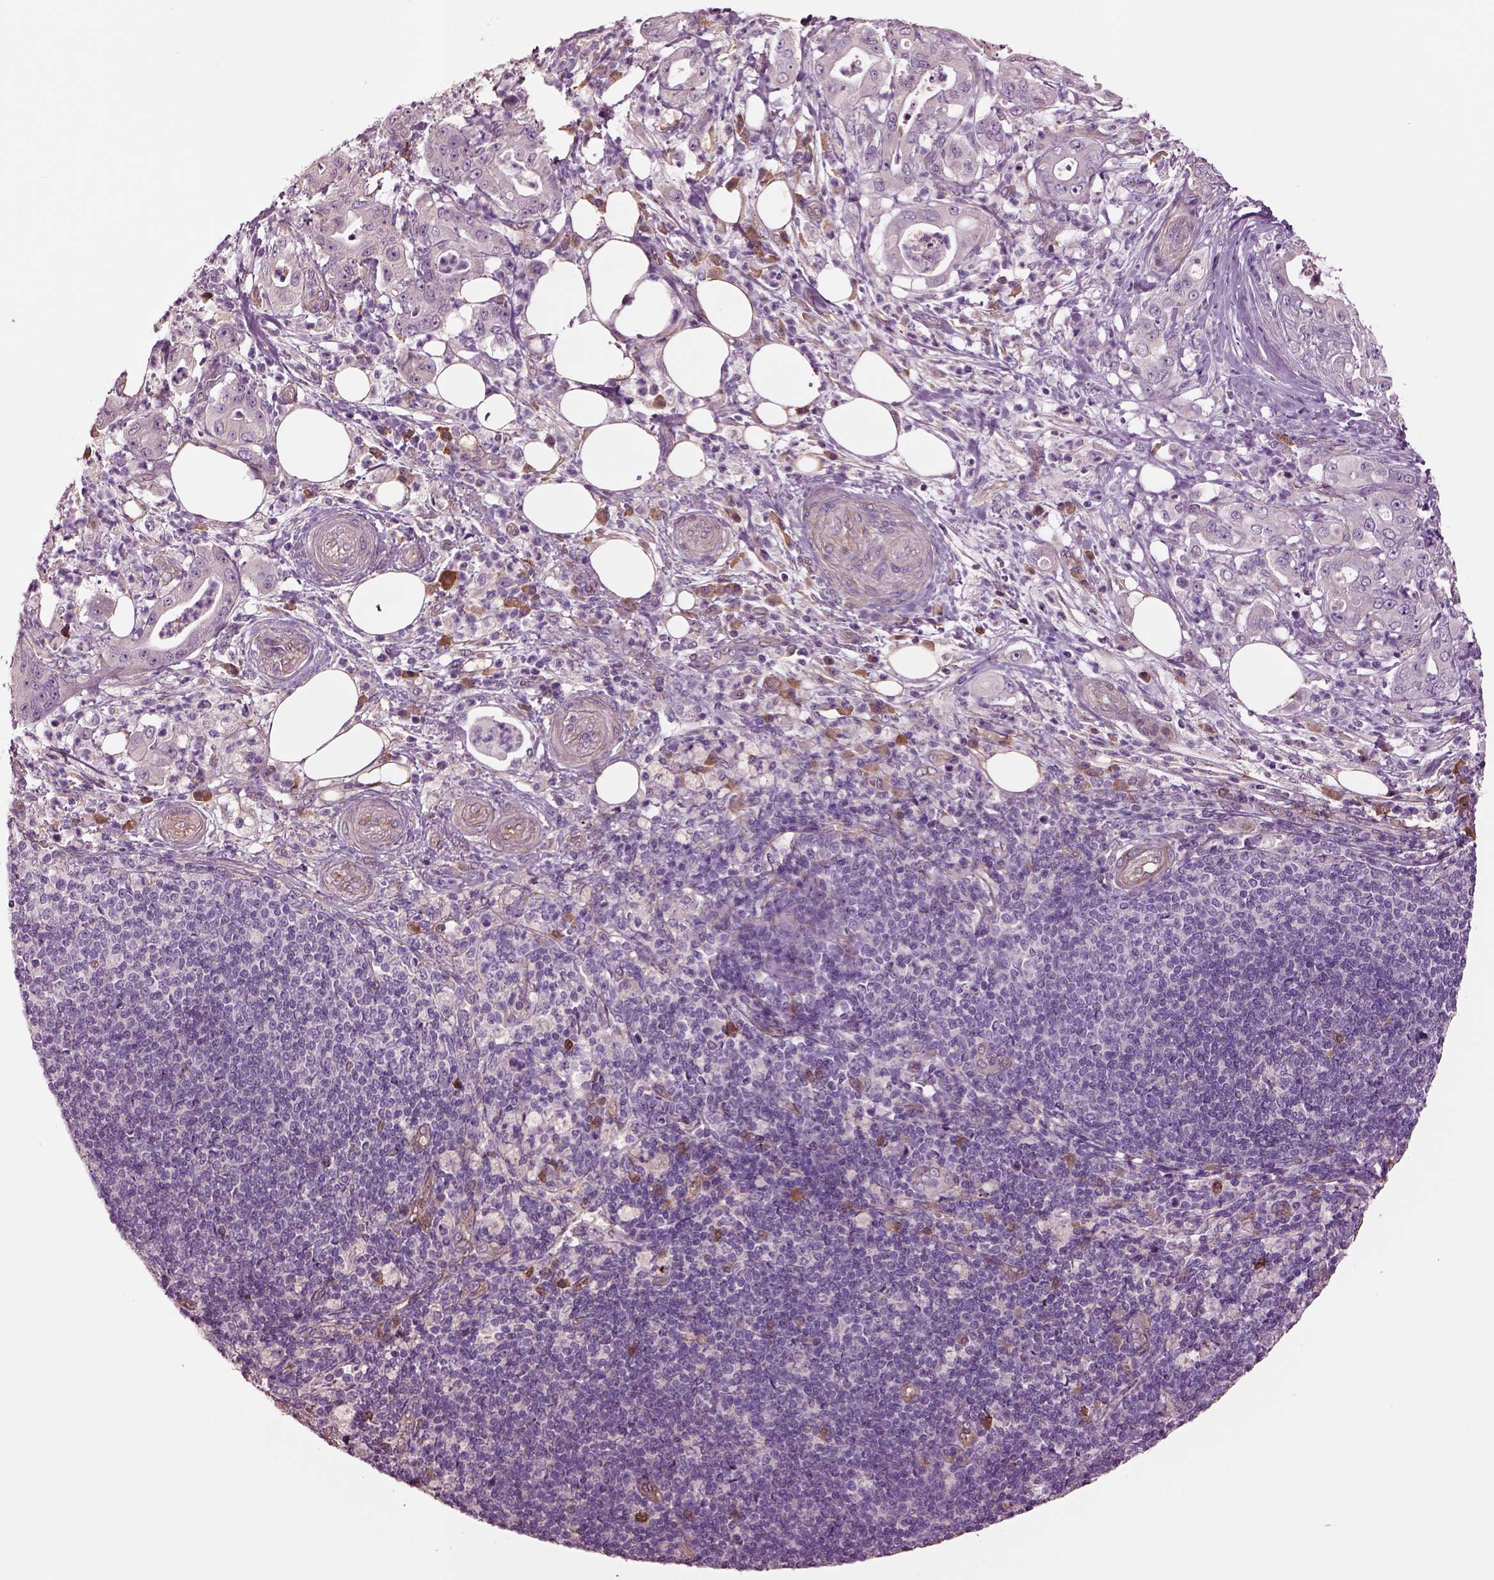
{"staining": {"intensity": "negative", "quantity": "none", "location": "none"}, "tissue": "pancreatic cancer", "cell_type": "Tumor cells", "image_type": "cancer", "snomed": [{"axis": "morphology", "description": "Adenocarcinoma, NOS"}, {"axis": "topography", "description": "Pancreas"}], "caption": "Immunohistochemistry (IHC) micrograph of neoplastic tissue: pancreatic adenocarcinoma stained with DAB (3,3'-diaminobenzidine) demonstrates no significant protein staining in tumor cells.", "gene": "HTR1B", "patient": {"sex": "male", "age": 71}}